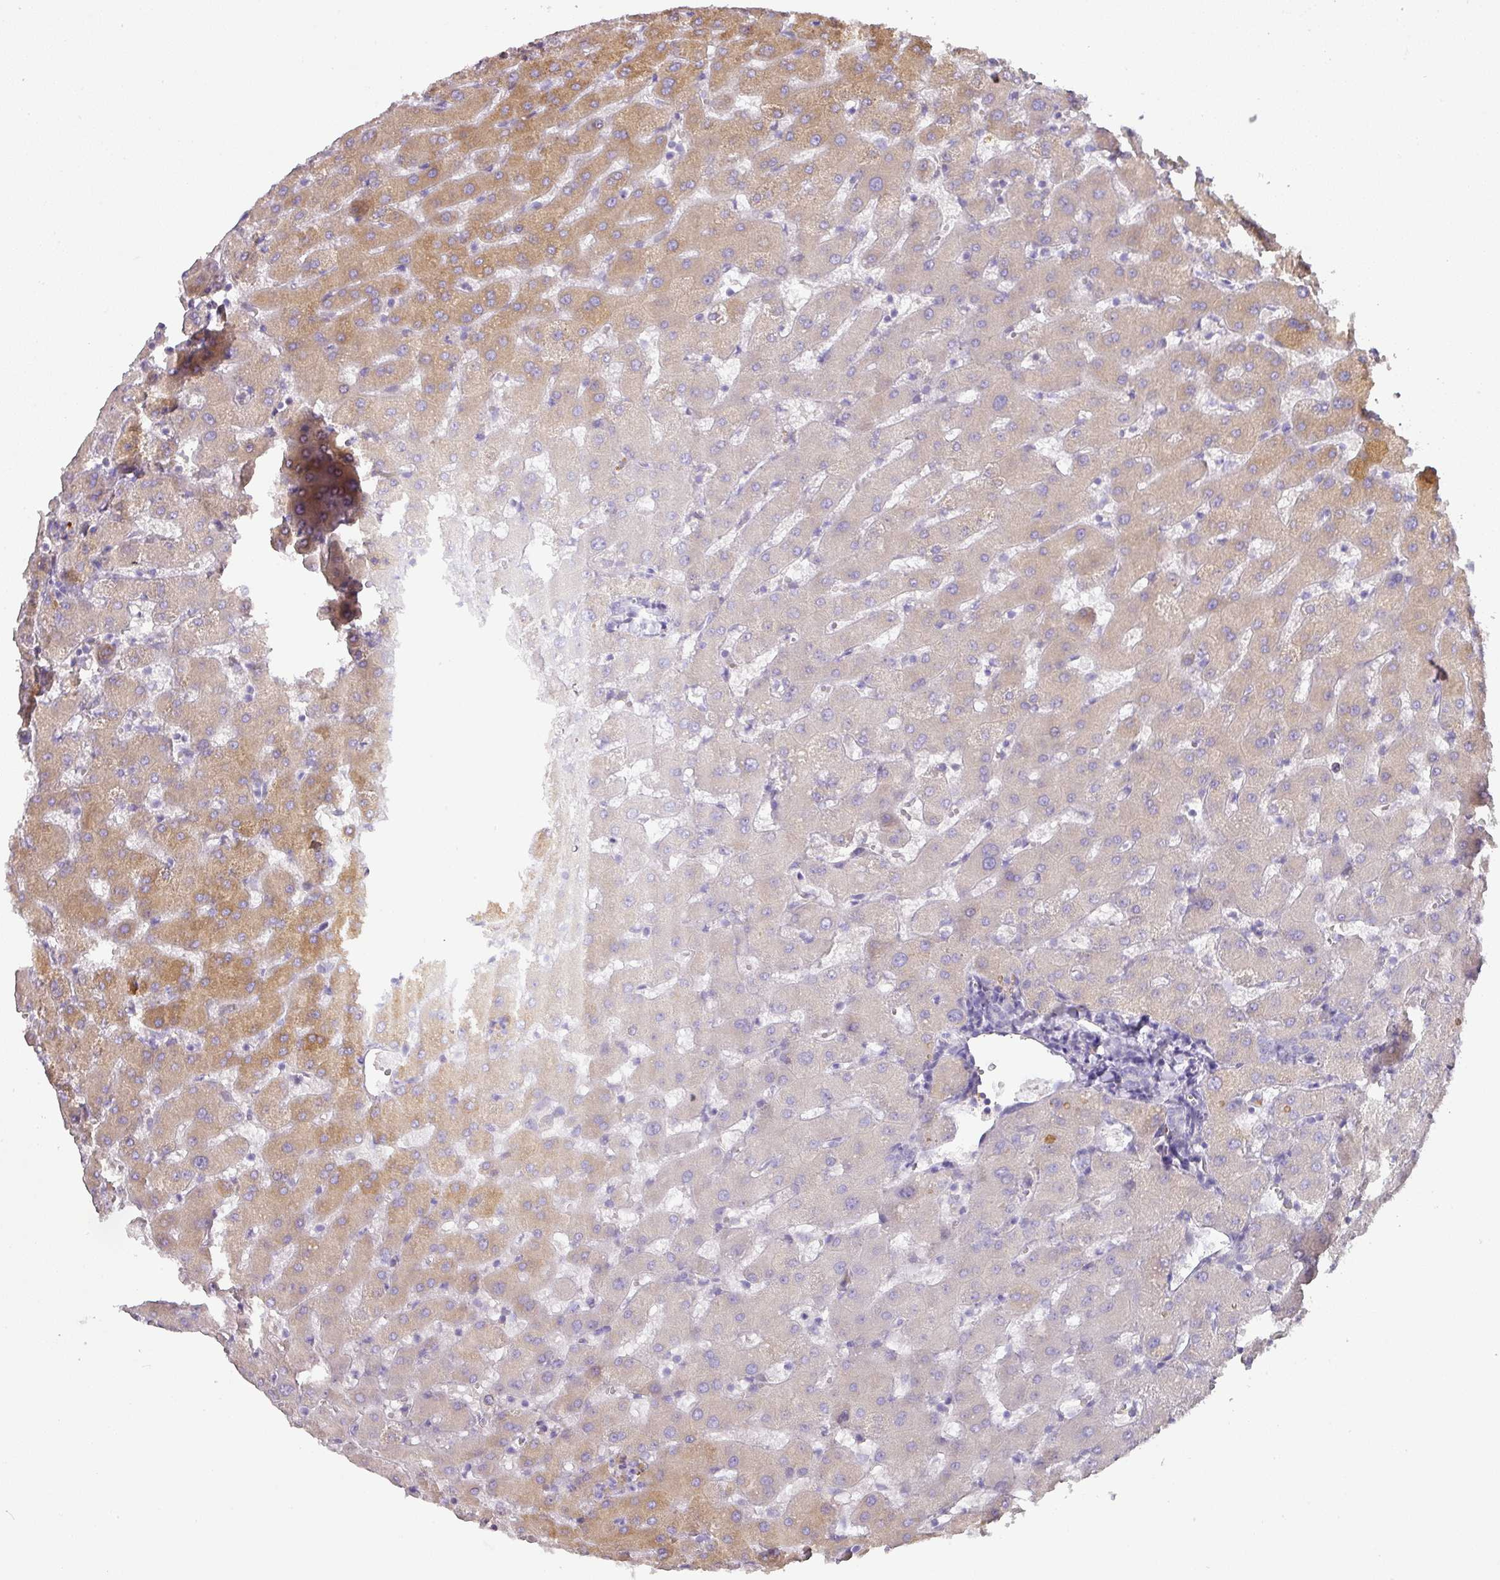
{"staining": {"intensity": "negative", "quantity": "none", "location": "none"}, "tissue": "liver", "cell_type": "Cholangiocytes", "image_type": "normal", "snomed": [{"axis": "morphology", "description": "Normal tissue, NOS"}, {"axis": "topography", "description": "Liver"}], "caption": "DAB immunohistochemical staining of benign human liver reveals no significant expression in cholangiocytes.", "gene": "CCZ1B", "patient": {"sex": "female", "age": 63}}